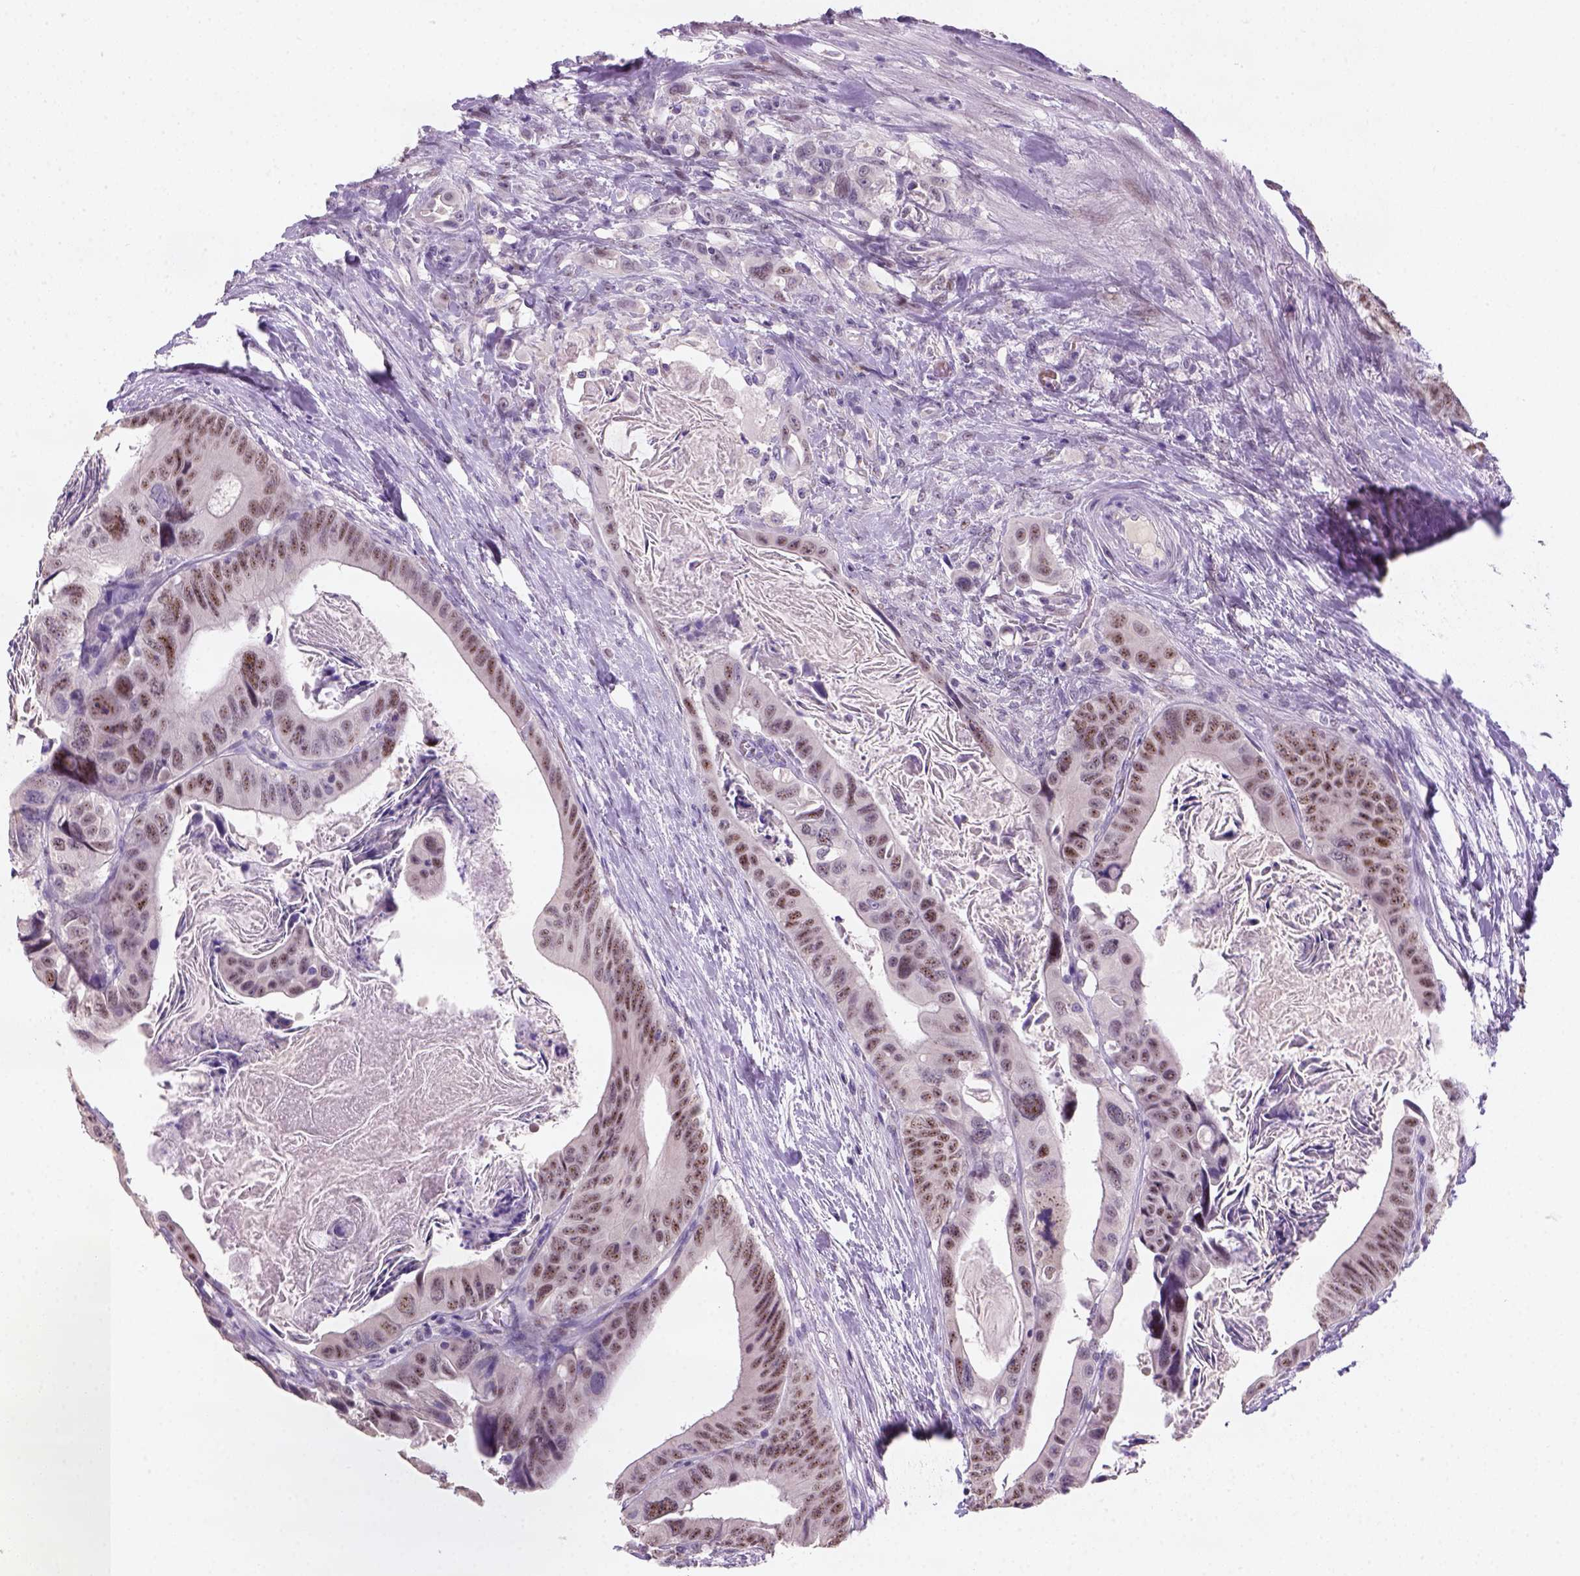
{"staining": {"intensity": "moderate", "quantity": ">75%", "location": "nuclear"}, "tissue": "colorectal cancer", "cell_type": "Tumor cells", "image_type": "cancer", "snomed": [{"axis": "morphology", "description": "Adenocarcinoma, NOS"}, {"axis": "topography", "description": "Rectum"}], "caption": "Colorectal adenocarcinoma stained for a protein (brown) reveals moderate nuclear positive positivity in approximately >75% of tumor cells.", "gene": "ZMAT4", "patient": {"sex": "male", "age": 64}}